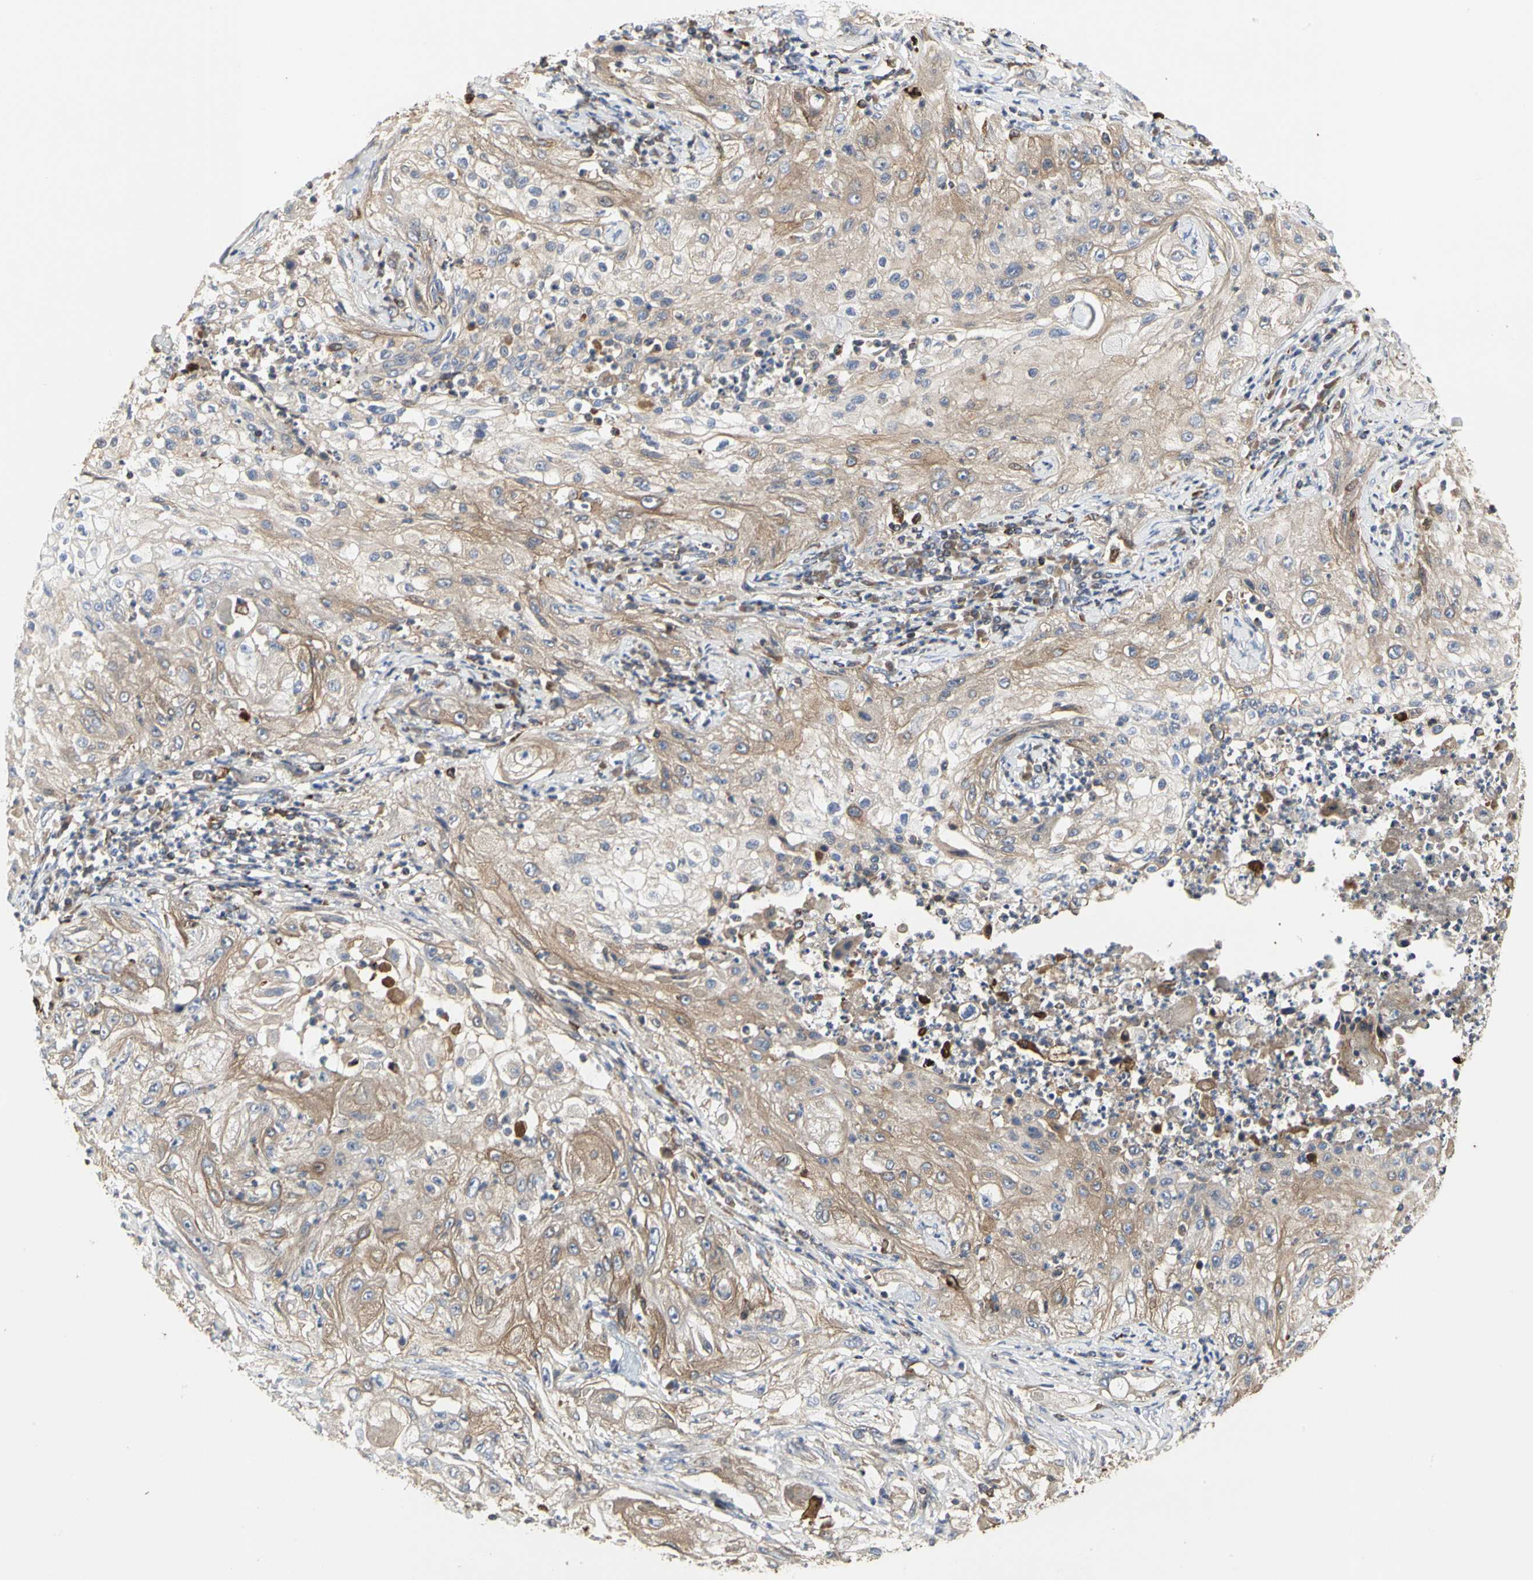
{"staining": {"intensity": "moderate", "quantity": "25%-75%", "location": "cytoplasmic/membranous"}, "tissue": "lung cancer", "cell_type": "Tumor cells", "image_type": "cancer", "snomed": [{"axis": "morphology", "description": "Inflammation, NOS"}, {"axis": "morphology", "description": "Squamous cell carcinoma, NOS"}, {"axis": "topography", "description": "Lymph node"}, {"axis": "topography", "description": "Soft tissue"}, {"axis": "topography", "description": "Lung"}], "caption": "Lung cancer stained for a protein displays moderate cytoplasmic/membranous positivity in tumor cells. The protein of interest is stained brown, and the nuclei are stained in blue (DAB IHC with brightfield microscopy, high magnification).", "gene": "NAPG", "patient": {"sex": "male", "age": 66}}